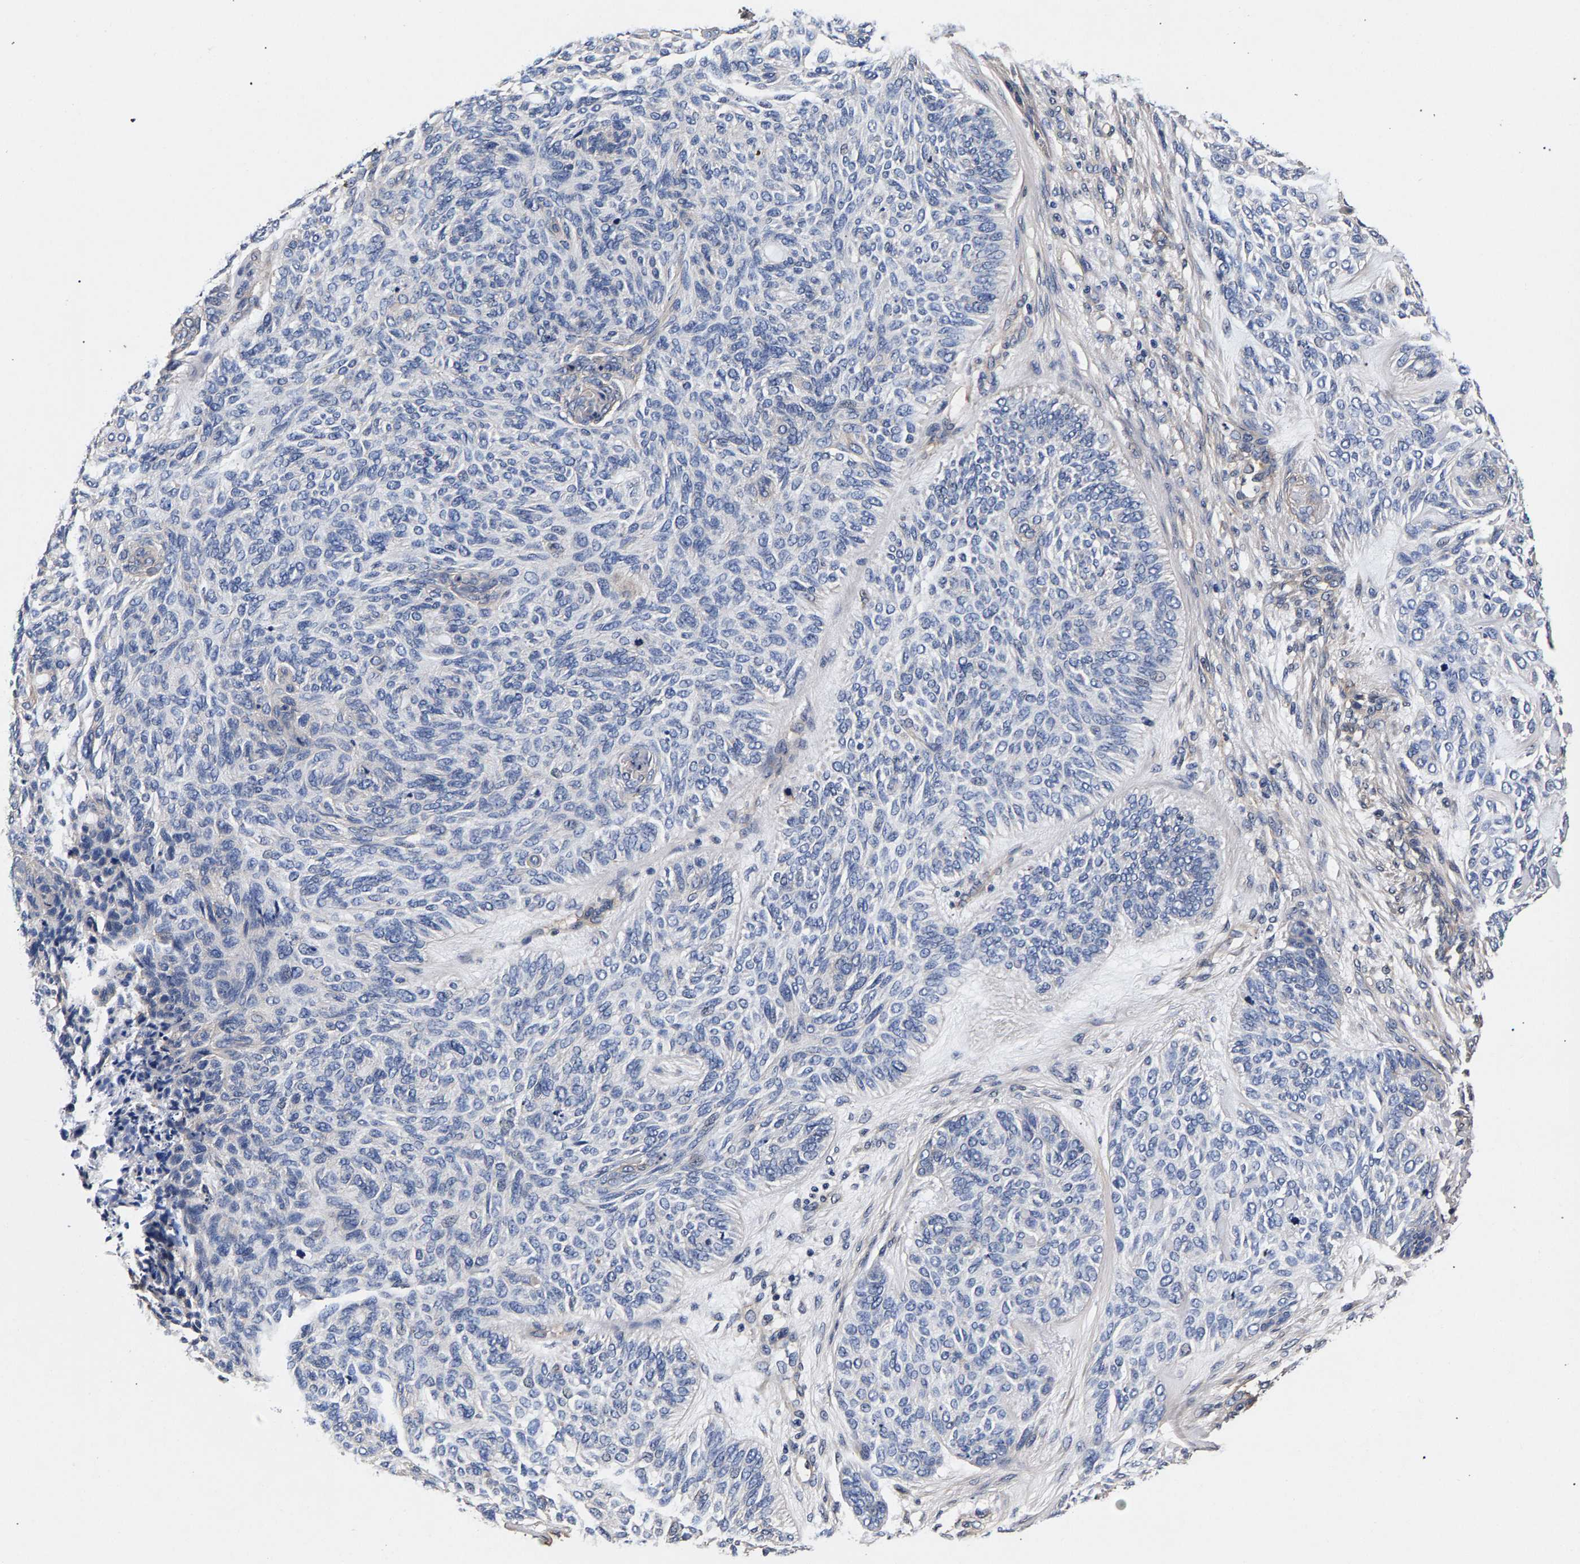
{"staining": {"intensity": "negative", "quantity": "none", "location": "none"}, "tissue": "skin cancer", "cell_type": "Tumor cells", "image_type": "cancer", "snomed": [{"axis": "morphology", "description": "Basal cell carcinoma"}, {"axis": "topography", "description": "Skin"}], "caption": "DAB (3,3'-diaminobenzidine) immunohistochemical staining of human basal cell carcinoma (skin) displays no significant positivity in tumor cells.", "gene": "MARCHF7", "patient": {"sex": "male", "age": 55}}